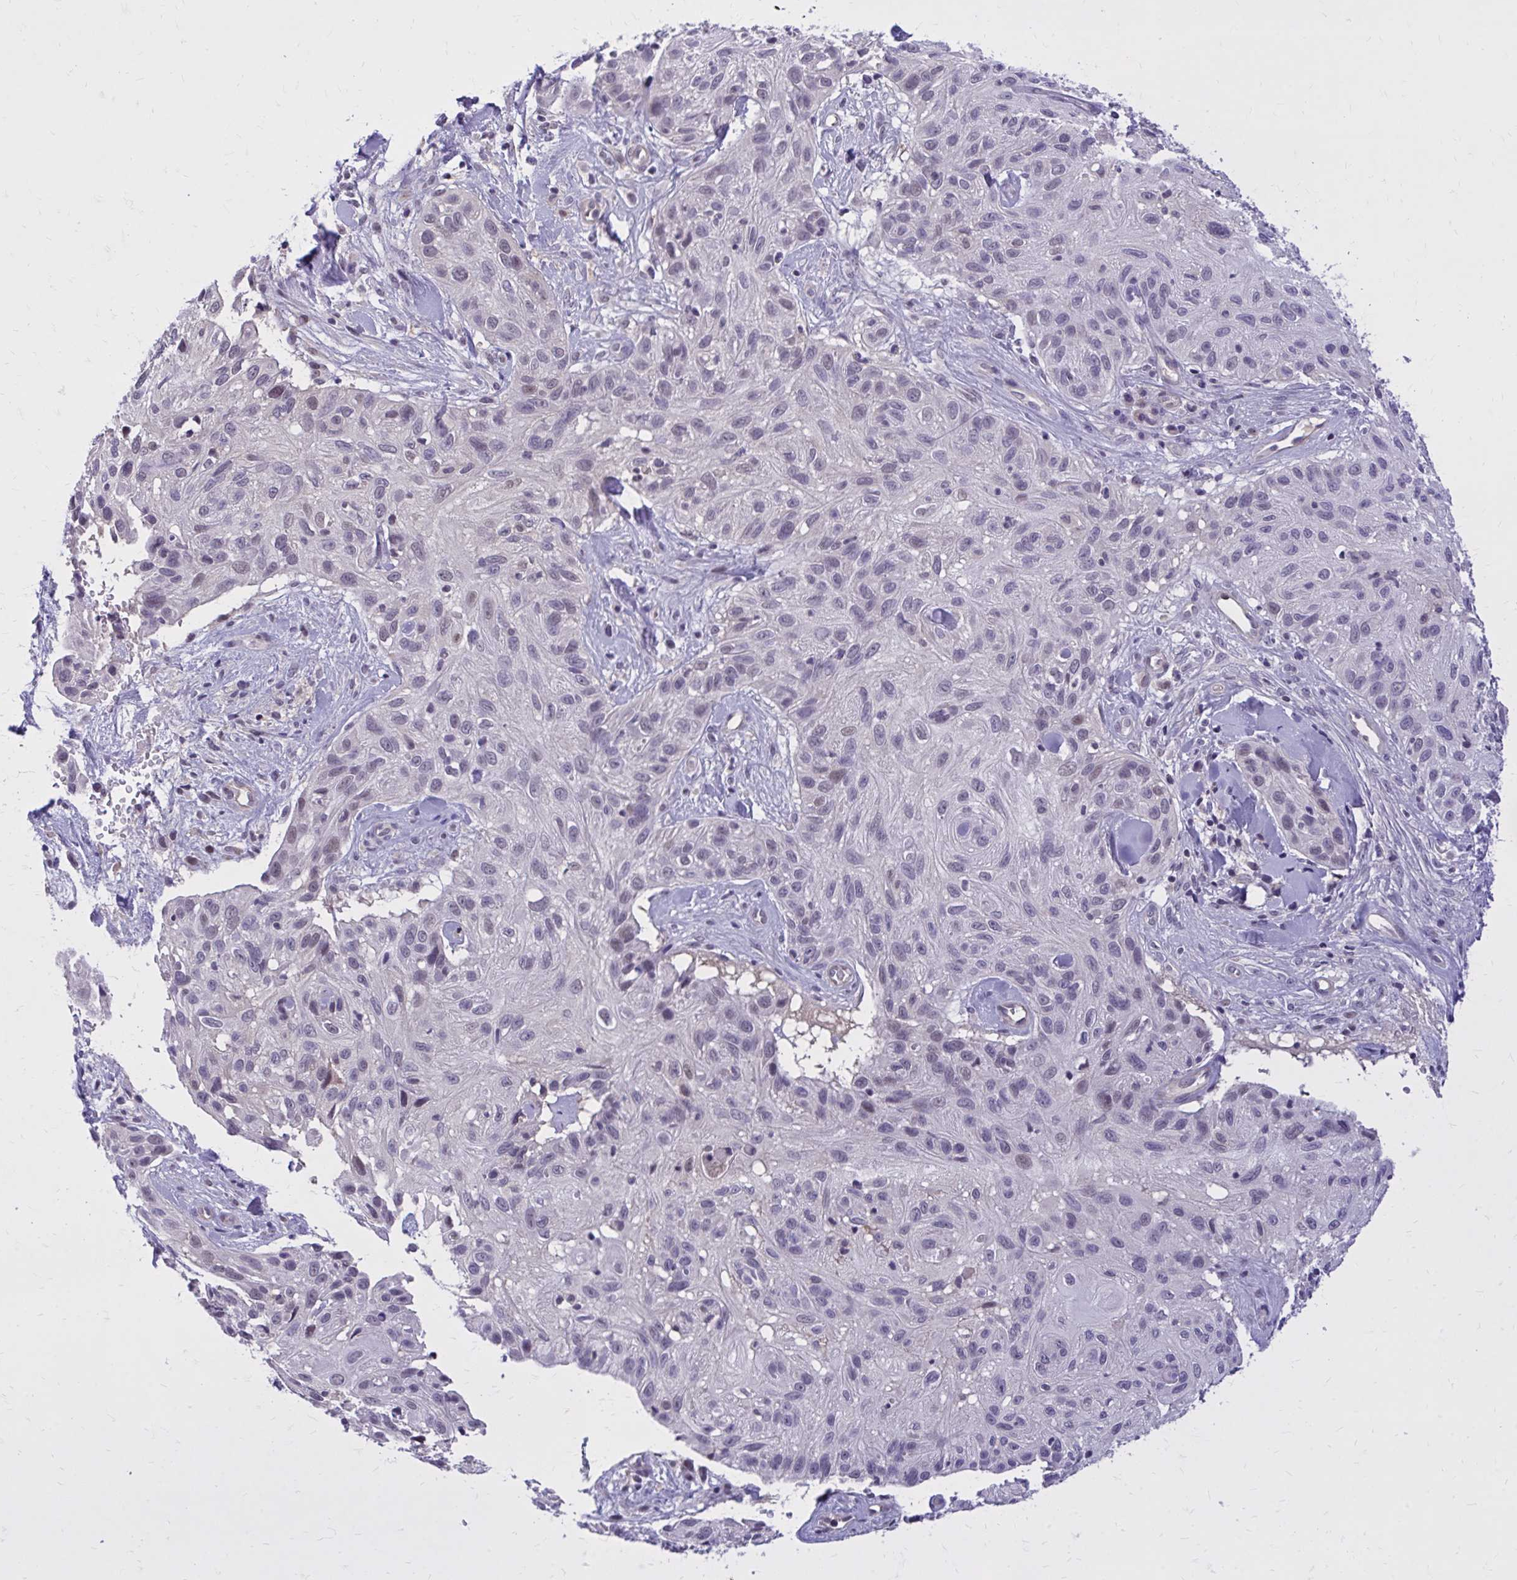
{"staining": {"intensity": "weak", "quantity": "25%-75%", "location": "nuclear"}, "tissue": "skin cancer", "cell_type": "Tumor cells", "image_type": "cancer", "snomed": [{"axis": "morphology", "description": "Squamous cell carcinoma, NOS"}, {"axis": "topography", "description": "Skin"}], "caption": "High-power microscopy captured an immunohistochemistry (IHC) image of skin squamous cell carcinoma, revealing weak nuclear positivity in approximately 25%-75% of tumor cells.", "gene": "ZBTB25", "patient": {"sex": "male", "age": 82}}